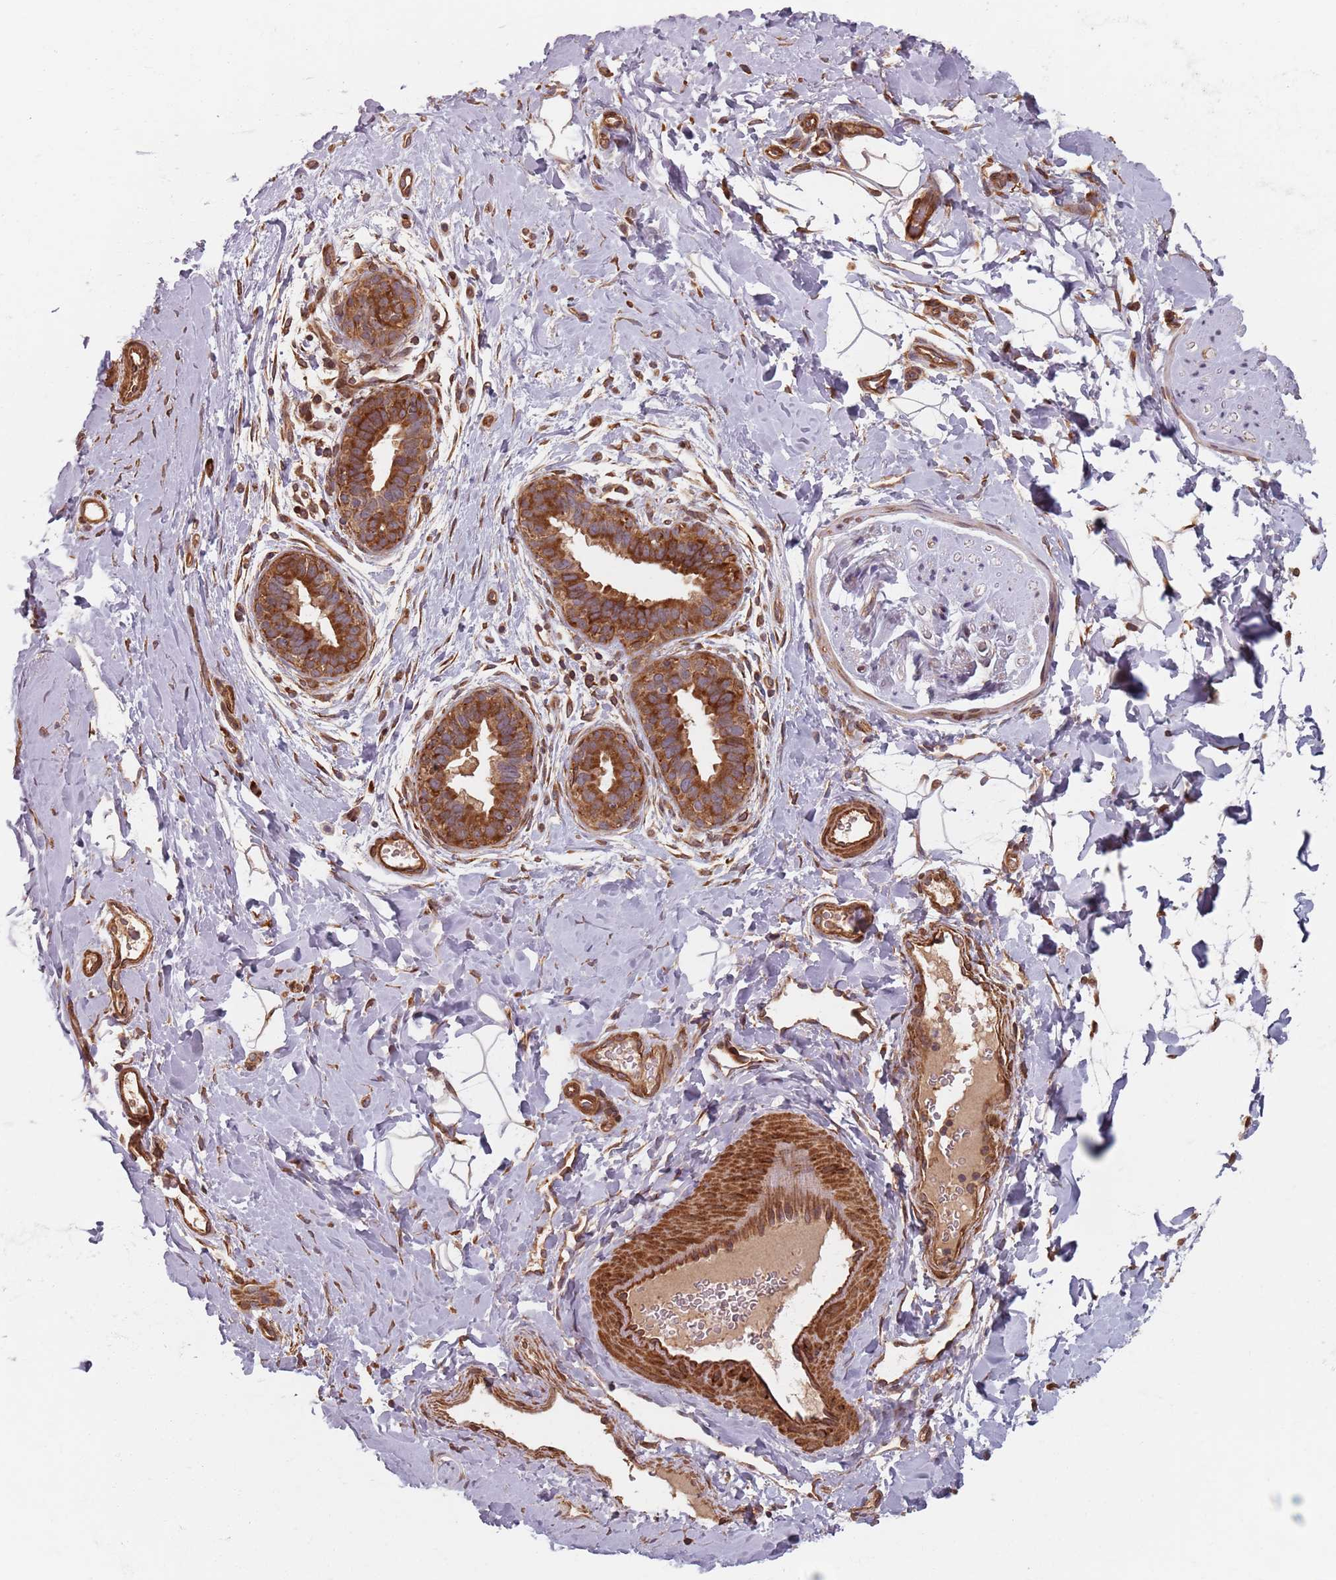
{"staining": {"intensity": "moderate", "quantity": "<25%", "location": "cytoplasmic/membranous"}, "tissue": "adipose tissue", "cell_type": "Adipocytes", "image_type": "normal", "snomed": [{"axis": "morphology", "description": "Normal tissue, NOS"}, {"axis": "topography", "description": "Breast"}], "caption": "High-power microscopy captured an immunohistochemistry histopathology image of normal adipose tissue, revealing moderate cytoplasmic/membranous expression in about <25% of adipocytes. The protein of interest is stained brown, and the nuclei are stained in blue (DAB (3,3'-diaminobenzidine) IHC with brightfield microscopy, high magnification).", "gene": "NOTCH3", "patient": {"sex": "female", "age": 26}}